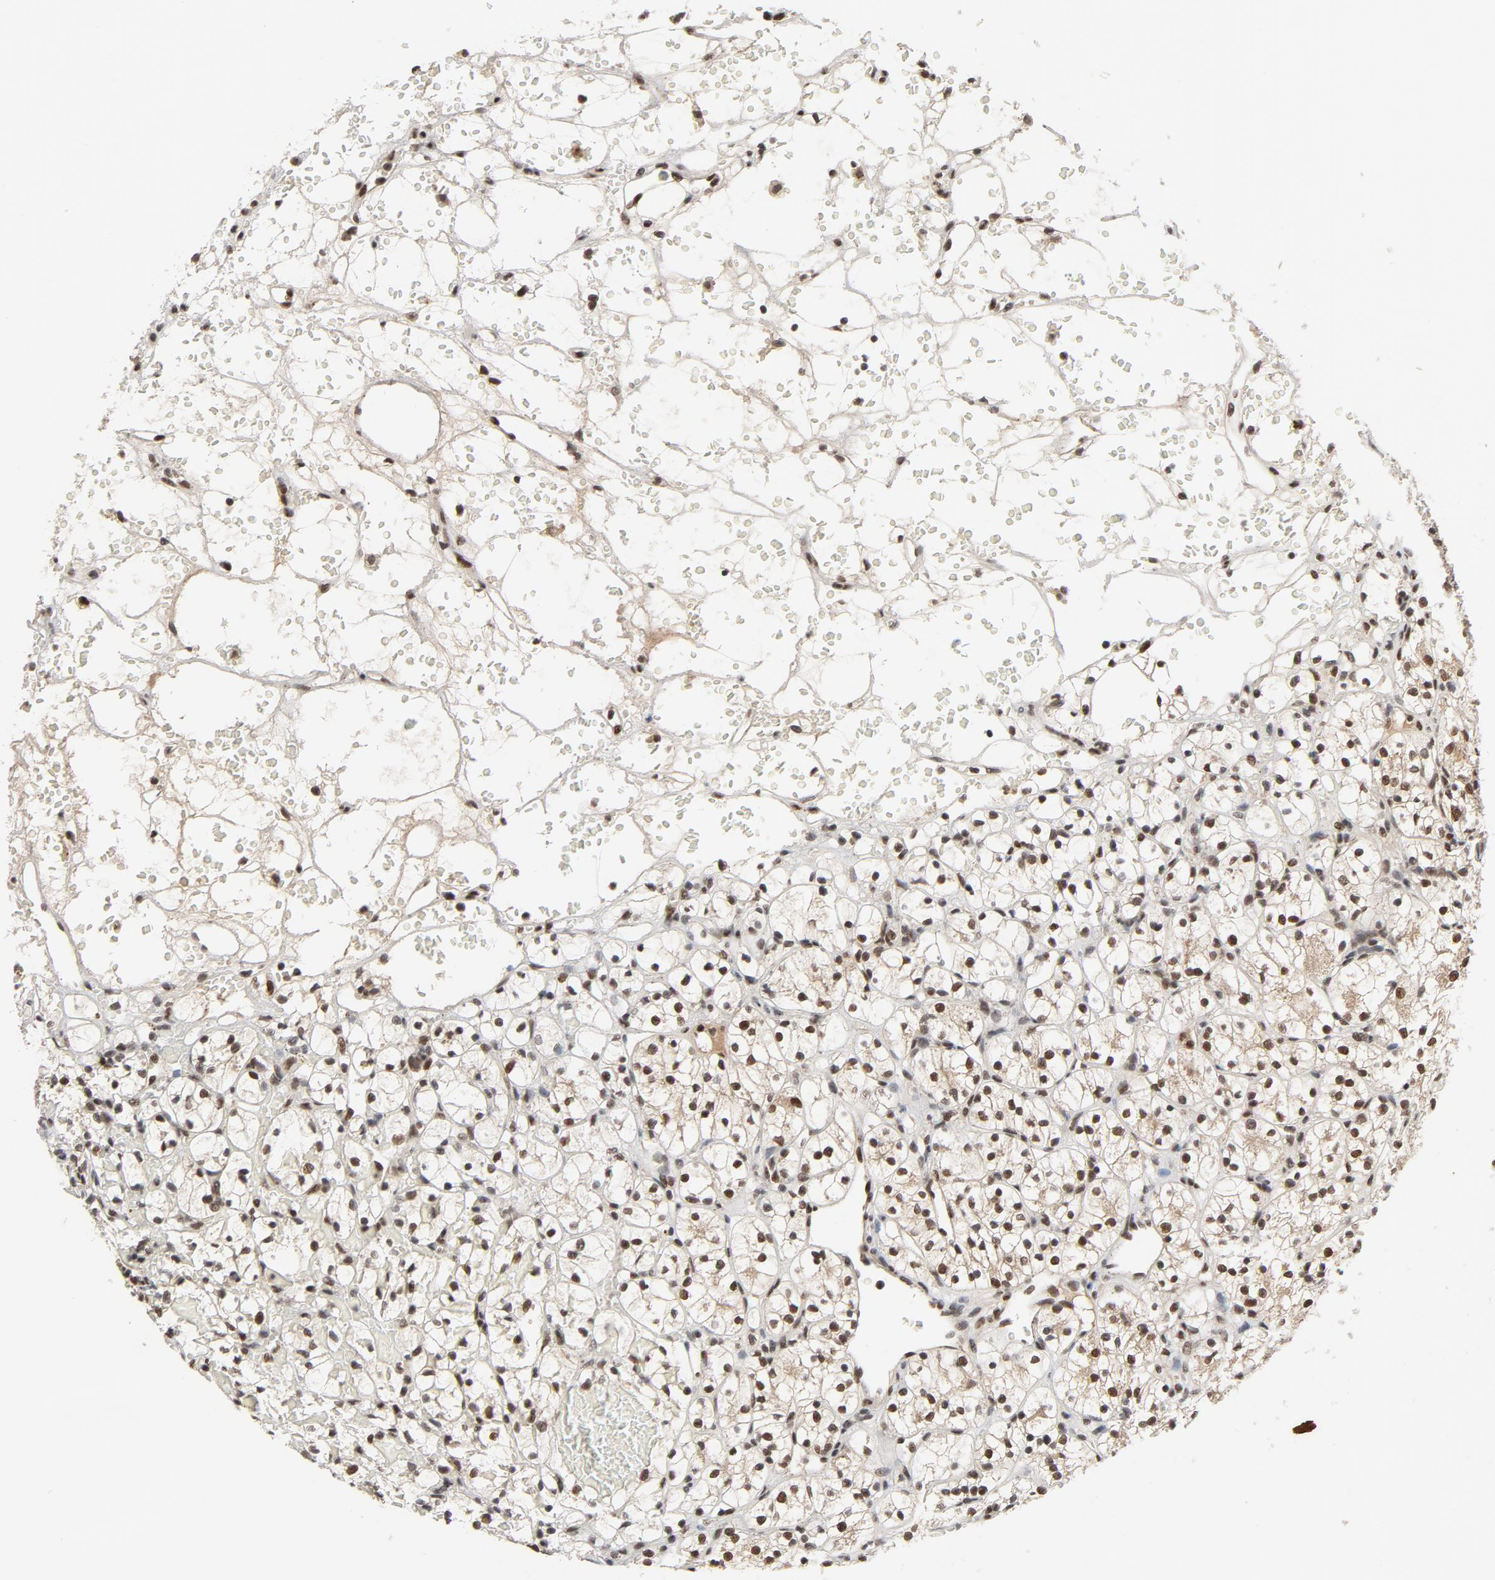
{"staining": {"intensity": "strong", "quantity": ">75%", "location": "nuclear"}, "tissue": "renal cancer", "cell_type": "Tumor cells", "image_type": "cancer", "snomed": [{"axis": "morphology", "description": "Adenocarcinoma, NOS"}, {"axis": "topography", "description": "Kidney"}], "caption": "Immunohistochemistry (IHC) micrograph of renal adenocarcinoma stained for a protein (brown), which displays high levels of strong nuclear staining in approximately >75% of tumor cells.", "gene": "SMARCD1", "patient": {"sex": "female", "age": 60}}